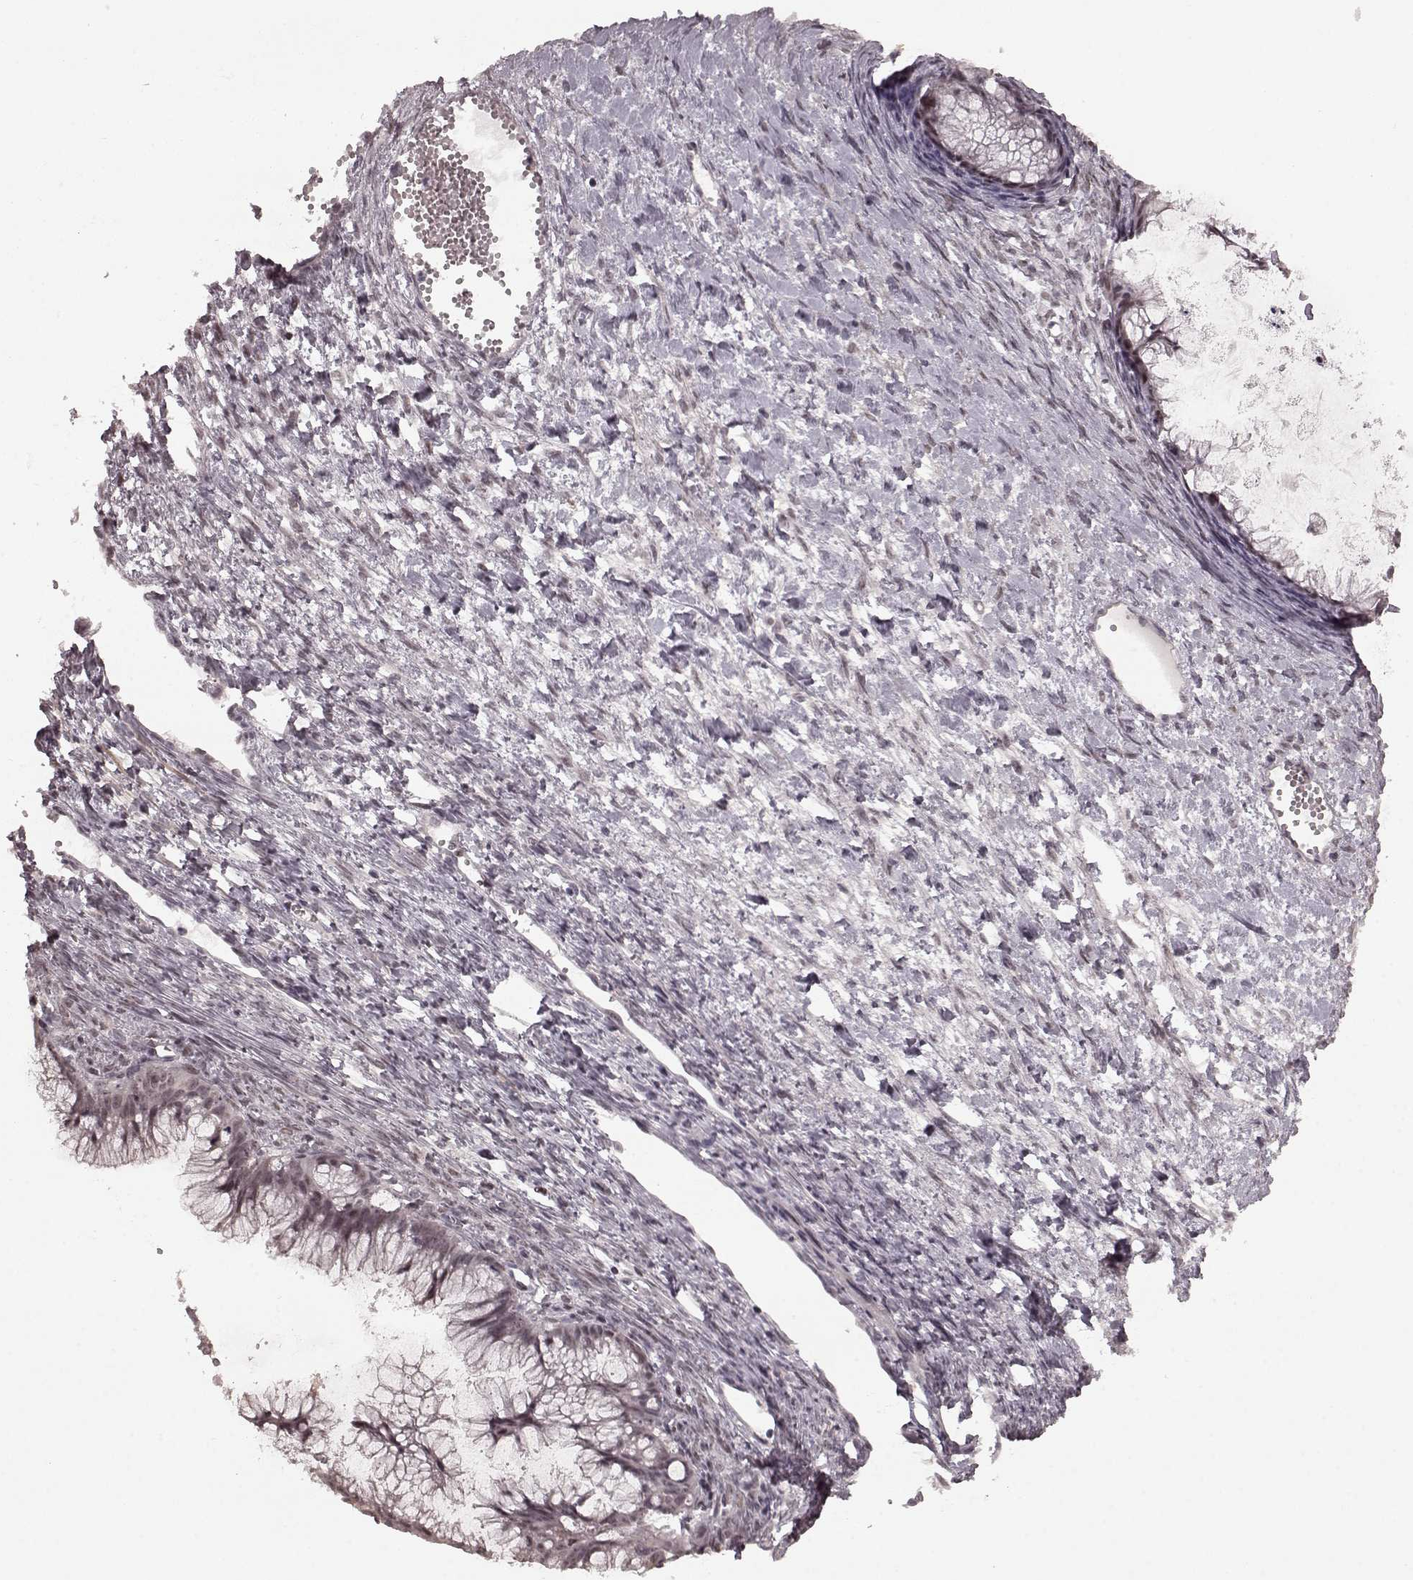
{"staining": {"intensity": "negative", "quantity": "none", "location": "none"}, "tissue": "ovarian cancer", "cell_type": "Tumor cells", "image_type": "cancer", "snomed": [{"axis": "morphology", "description": "Cystadenocarcinoma, mucinous, NOS"}, {"axis": "topography", "description": "Ovary"}], "caption": "Photomicrograph shows no significant protein staining in tumor cells of ovarian cancer (mucinous cystadenocarcinoma).", "gene": "PLCB4", "patient": {"sex": "female", "age": 41}}